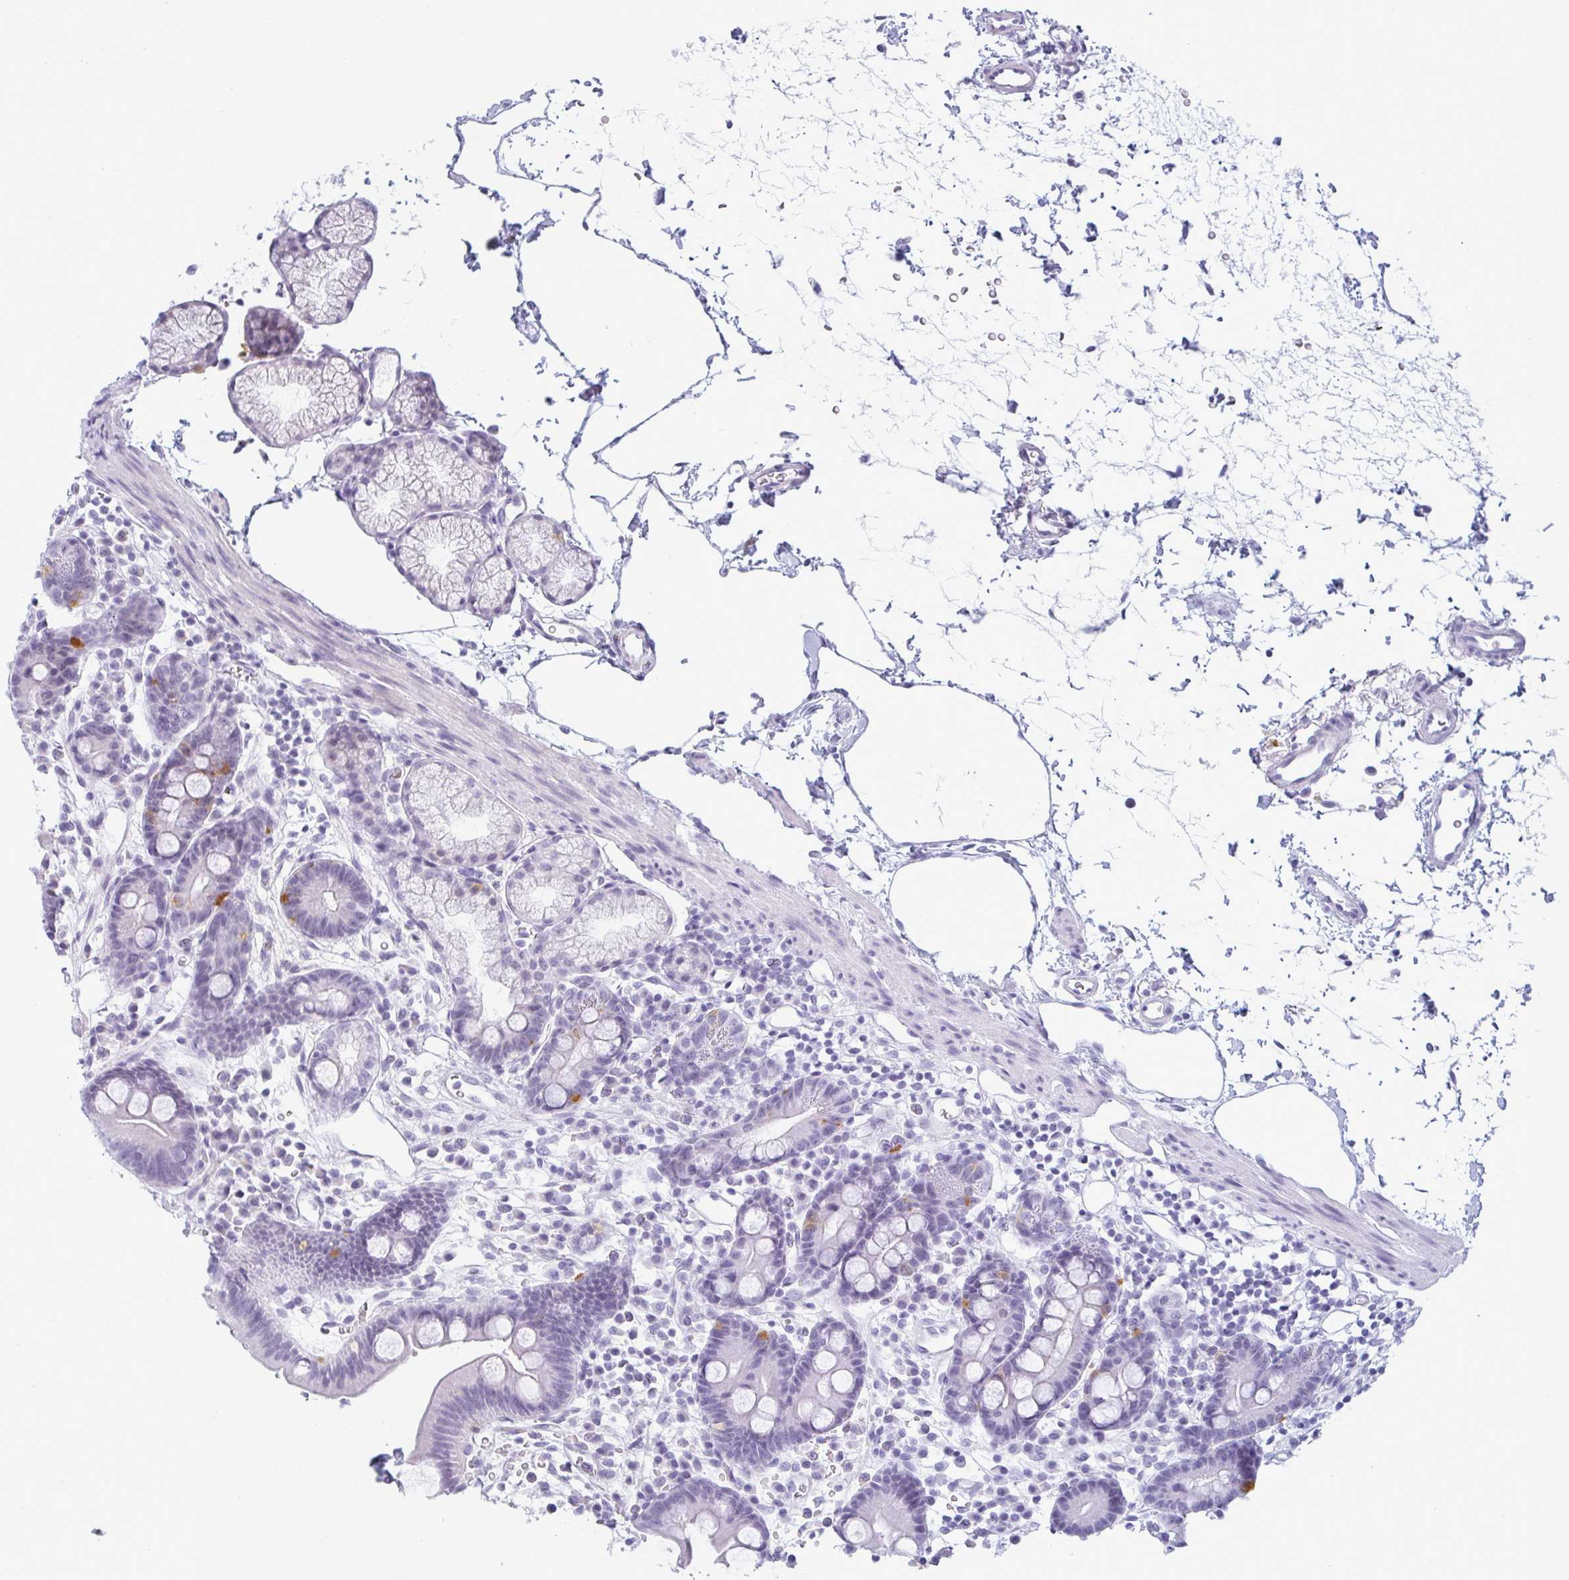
{"staining": {"intensity": "moderate", "quantity": "<25%", "location": "cytoplasmic/membranous"}, "tissue": "duodenum", "cell_type": "Glandular cells", "image_type": "normal", "snomed": [{"axis": "morphology", "description": "Normal tissue, NOS"}, {"axis": "topography", "description": "Duodenum"}], "caption": "Glandular cells exhibit low levels of moderate cytoplasmic/membranous expression in about <25% of cells in benign human duodenum.", "gene": "TEX33", "patient": {"sex": "male", "age": 59}}